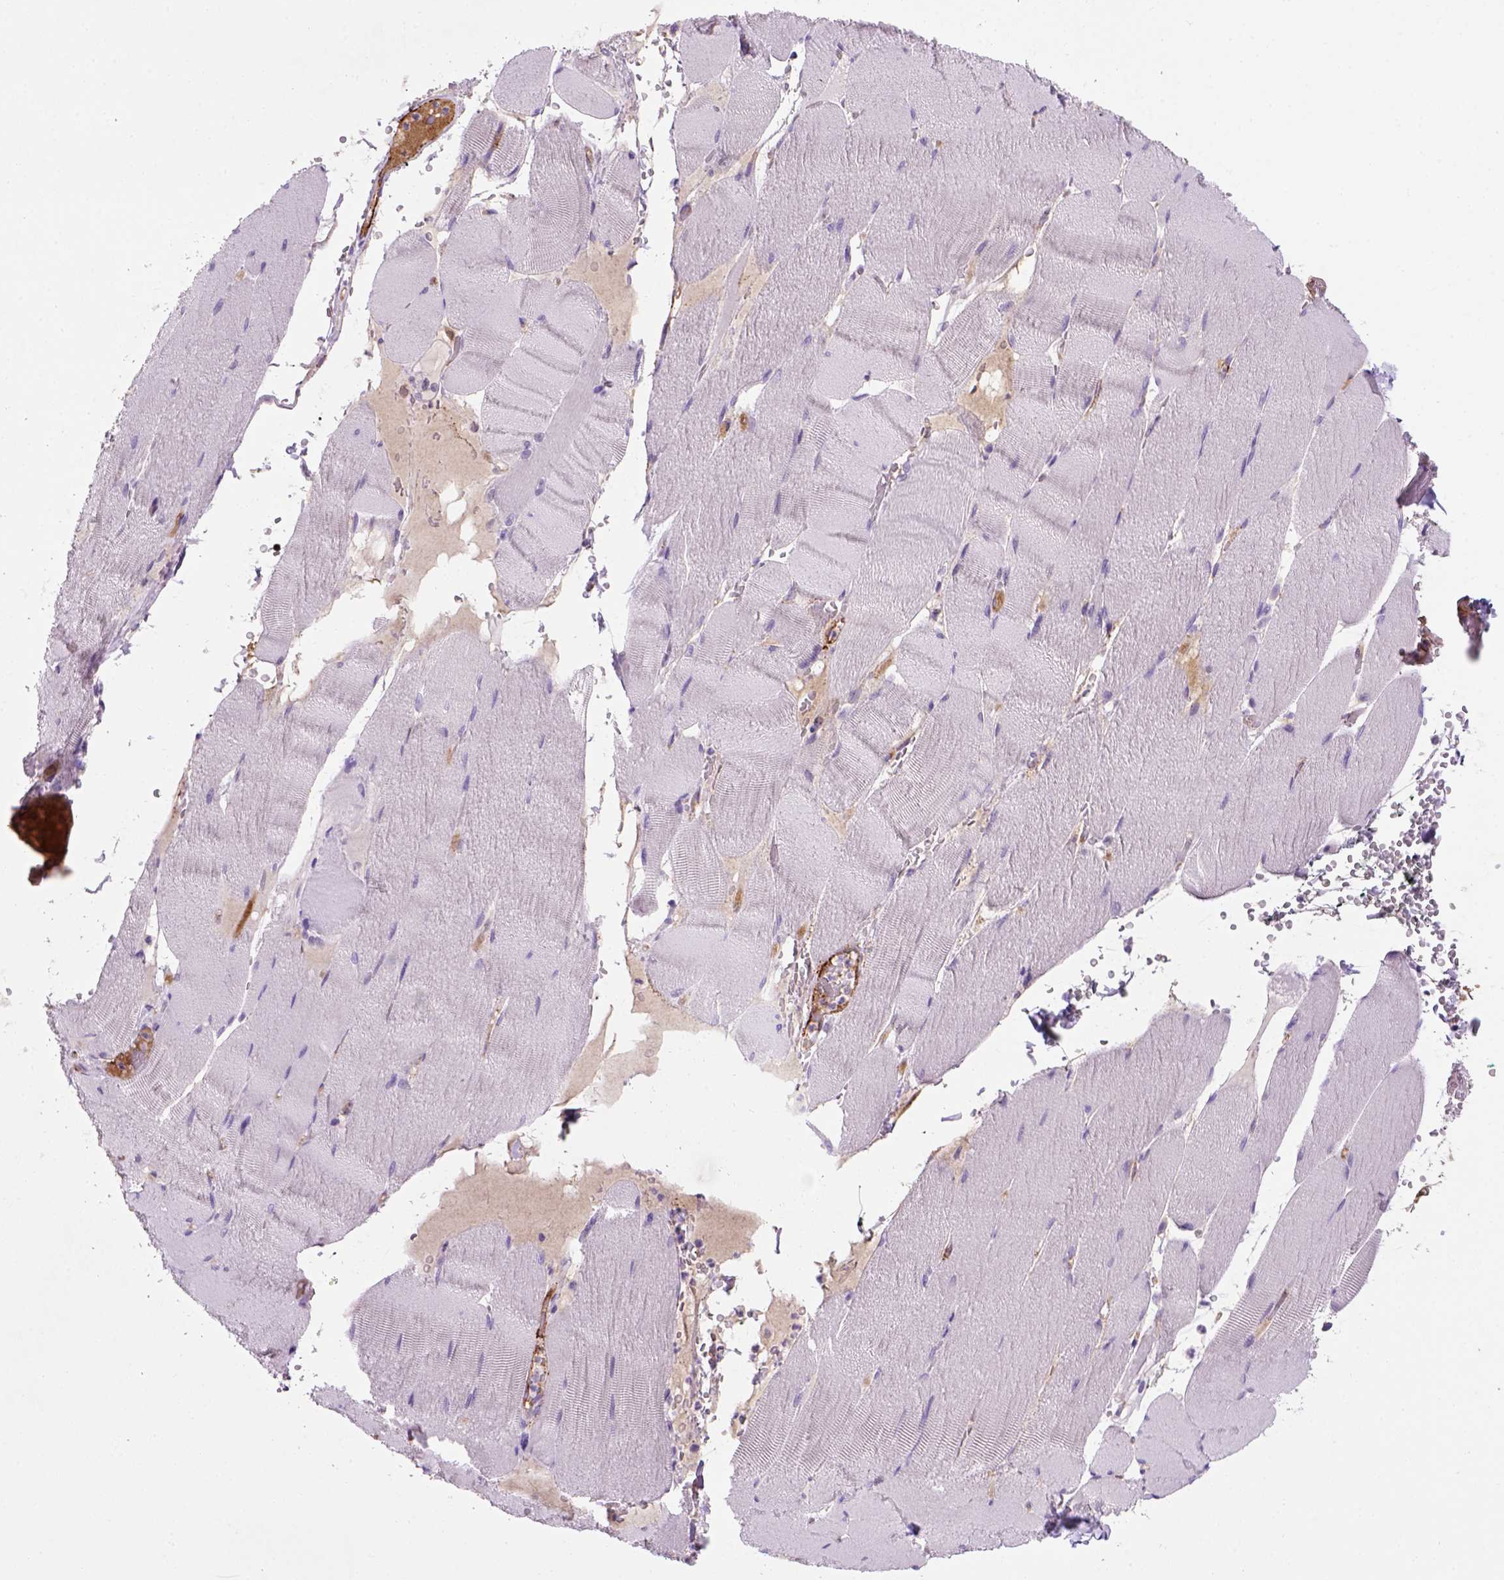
{"staining": {"intensity": "negative", "quantity": "none", "location": "none"}, "tissue": "skeletal muscle", "cell_type": "Myocytes", "image_type": "normal", "snomed": [{"axis": "morphology", "description": "Normal tissue, NOS"}, {"axis": "topography", "description": "Skeletal muscle"}], "caption": "The photomicrograph shows no staining of myocytes in normal skeletal muscle.", "gene": "VWF", "patient": {"sex": "male", "age": 56}}